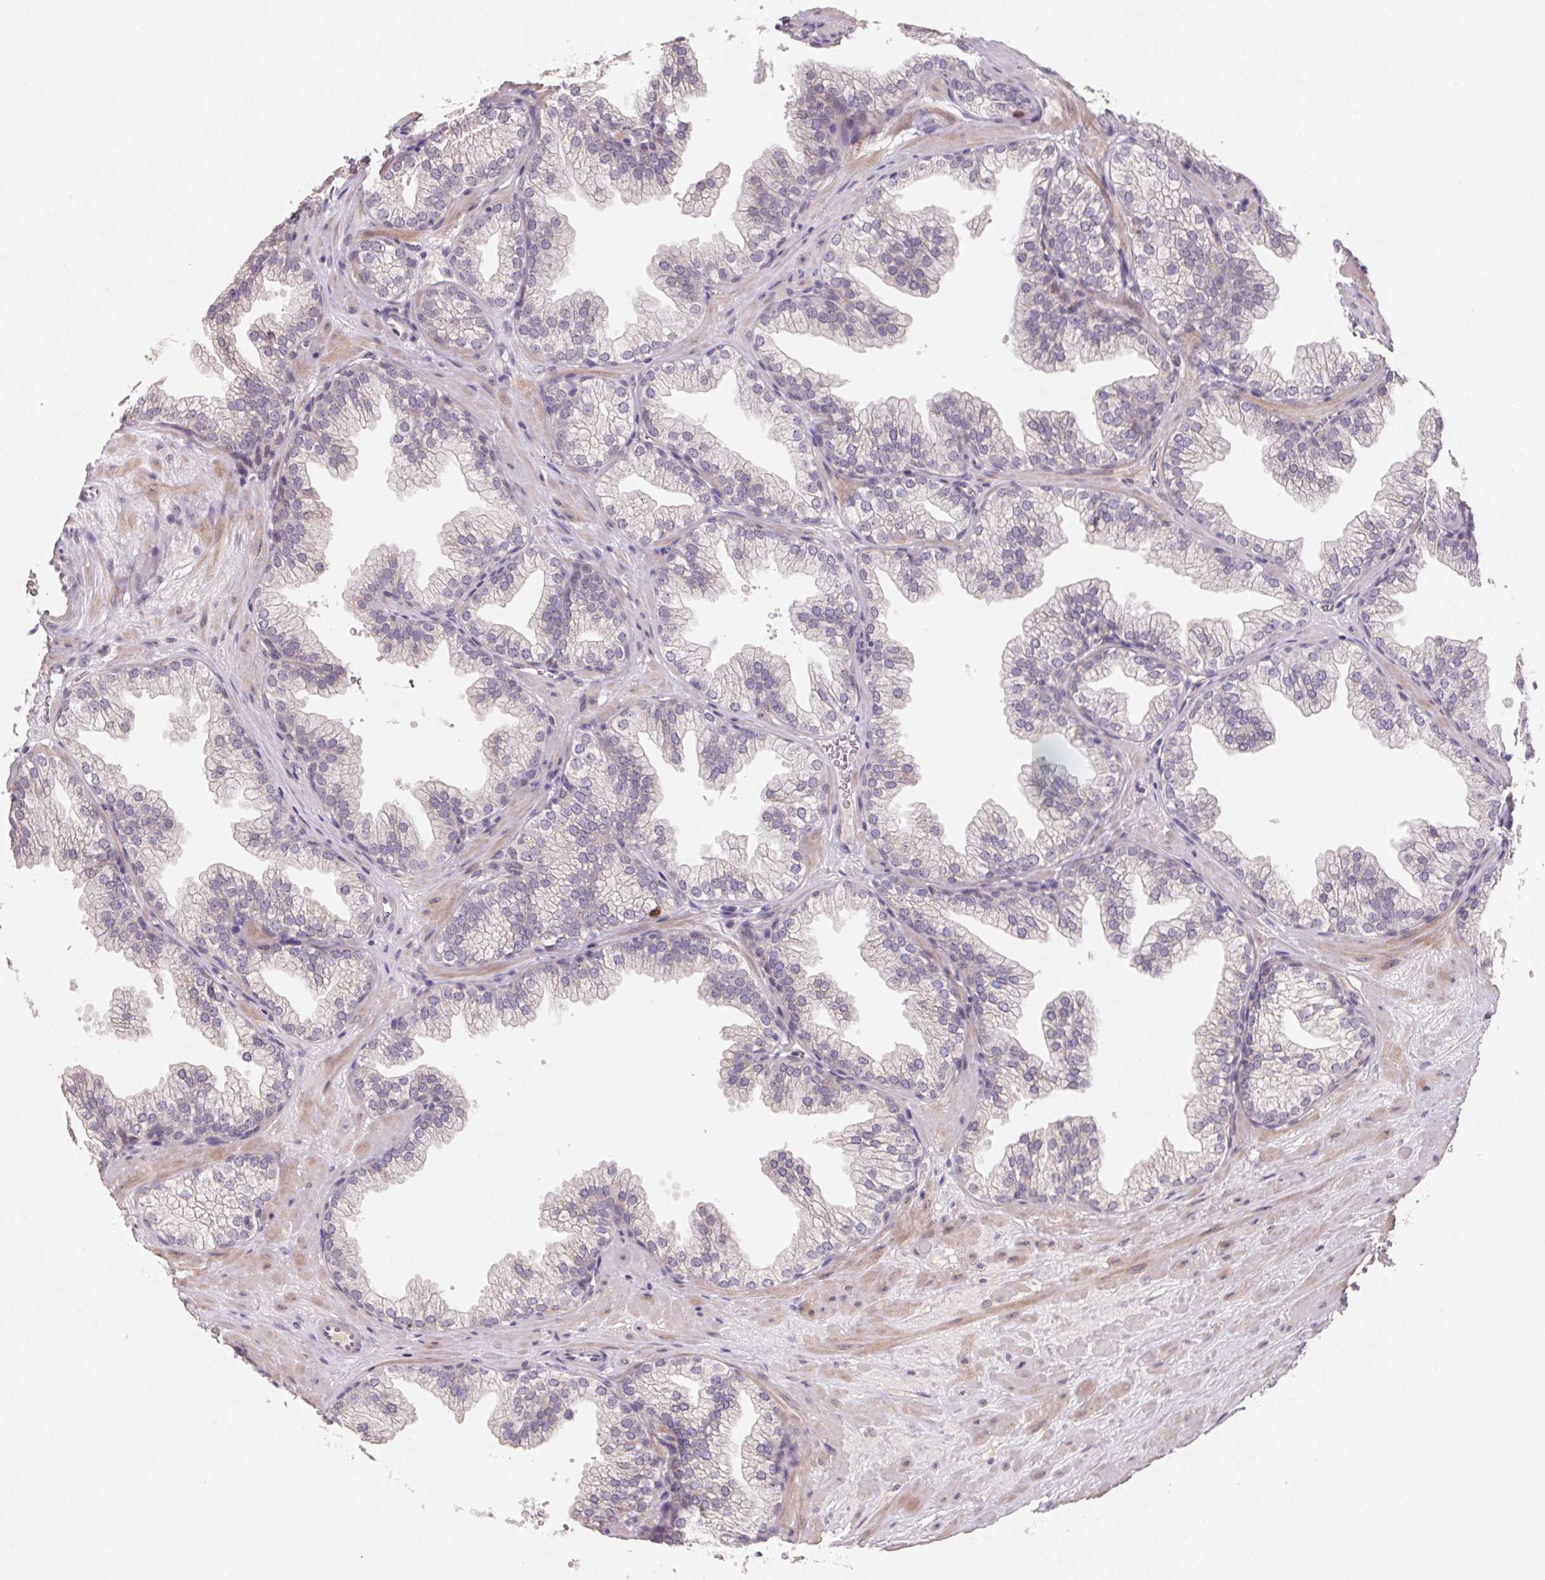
{"staining": {"intensity": "weak", "quantity": "<25%", "location": "cytoplasmic/membranous"}, "tissue": "prostate", "cell_type": "Glandular cells", "image_type": "normal", "snomed": [{"axis": "morphology", "description": "Normal tissue, NOS"}, {"axis": "topography", "description": "Prostate"}], "caption": "High magnification brightfield microscopy of unremarkable prostate stained with DAB (3,3'-diaminobenzidine) (brown) and counterstained with hematoxylin (blue): glandular cells show no significant expression. (DAB immunohistochemistry, high magnification).", "gene": "KIFC1", "patient": {"sex": "male", "age": 37}}